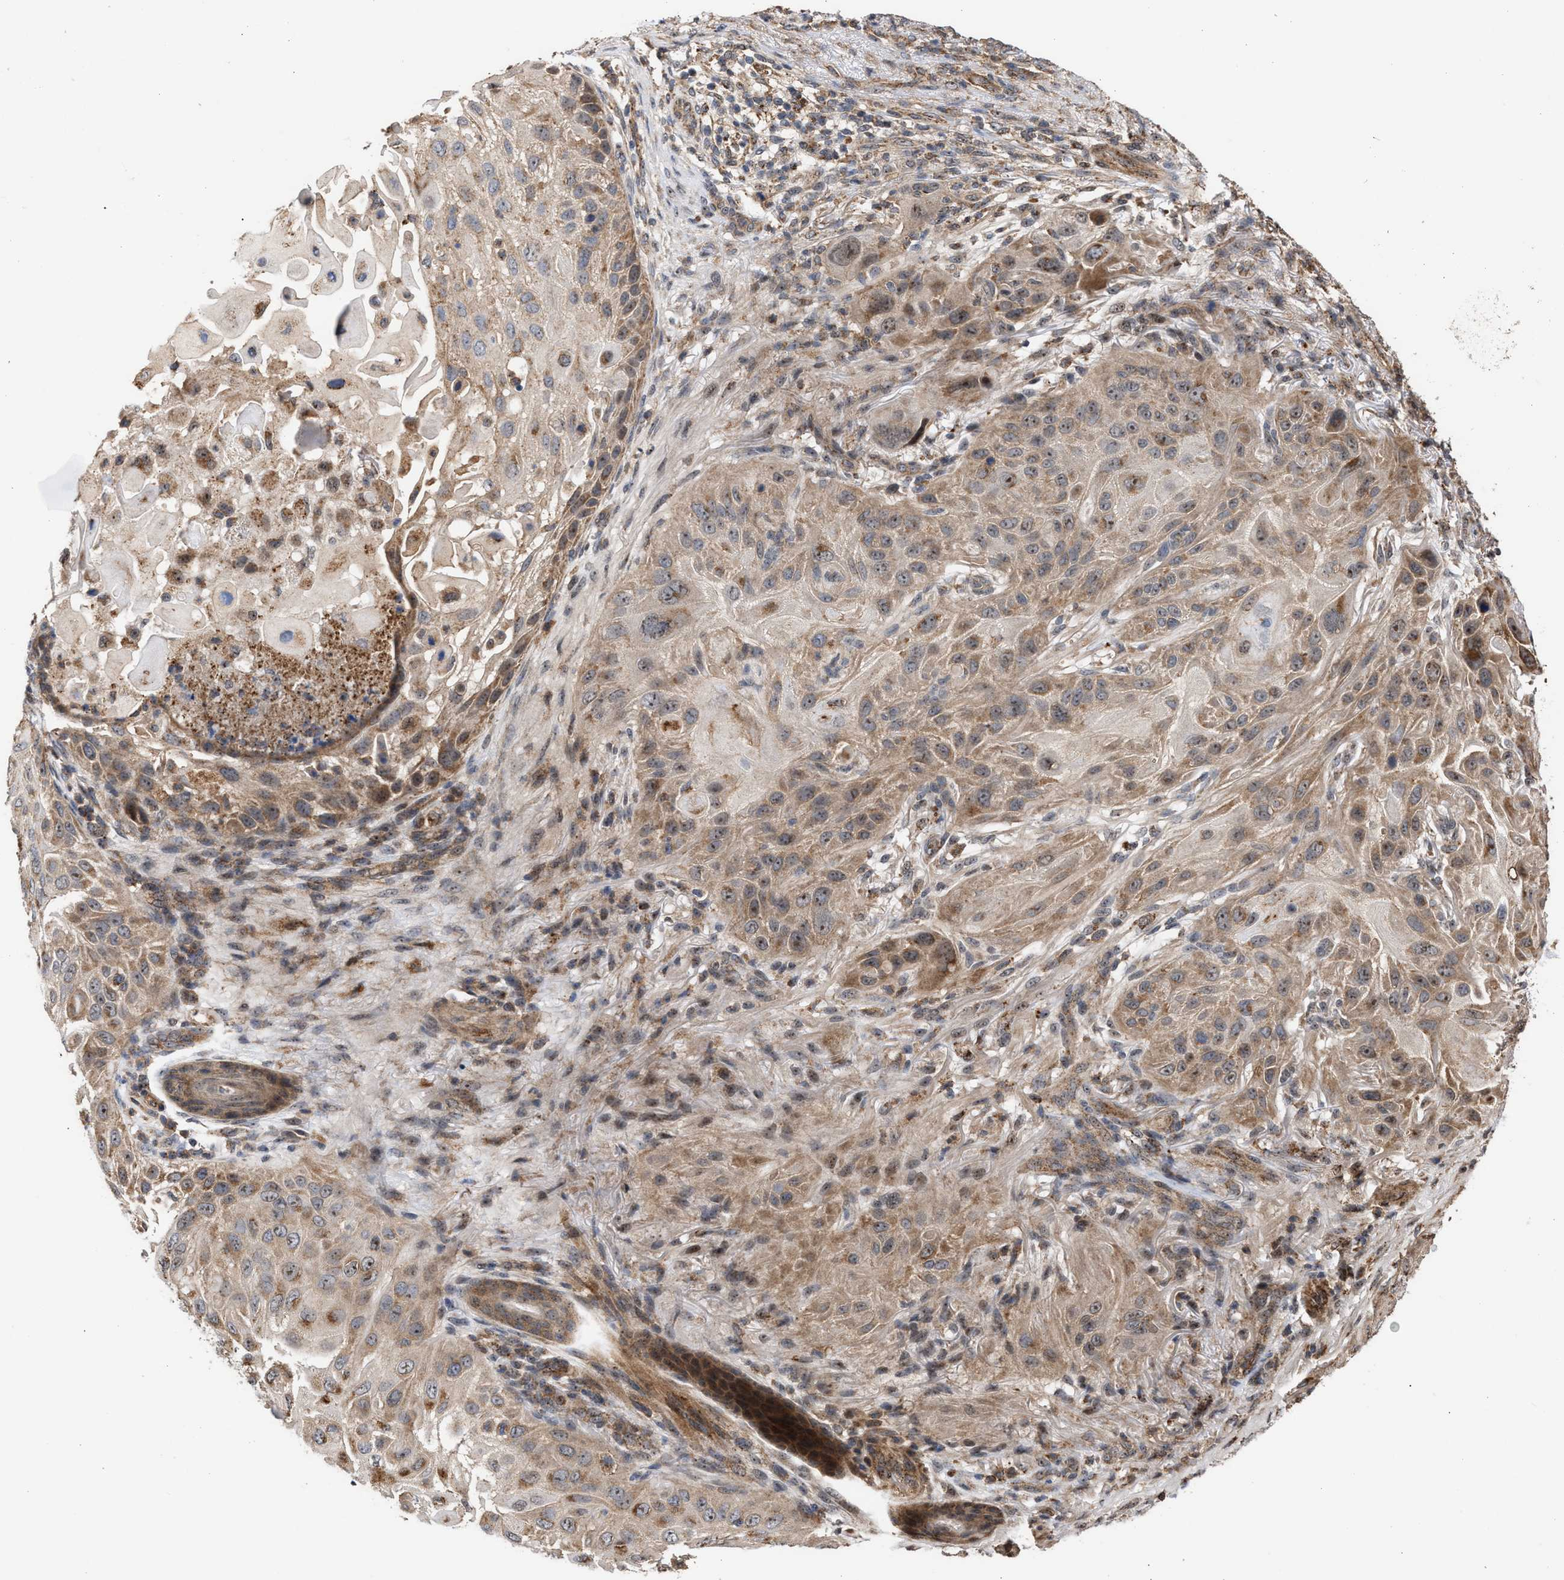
{"staining": {"intensity": "moderate", "quantity": ">75%", "location": "cytoplasmic/membranous,nuclear"}, "tissue": "skin cancer", "cell_type": "Tumor cells", "image_type": "cancer", "snomed": [{"axis": "morphology", "description": "Squamous cell carcinoma, NOS"}, {"axis": "topography", "description": "Skin"}], "caption": "The micrograph reveals staining of skin cancer, revealing moderate cytoplasmic/membranous and nuclear protein staining (brown color) within tumor cells.", "gene": "EXOSC2", "patient": {"sex": "female", "age": 77}}